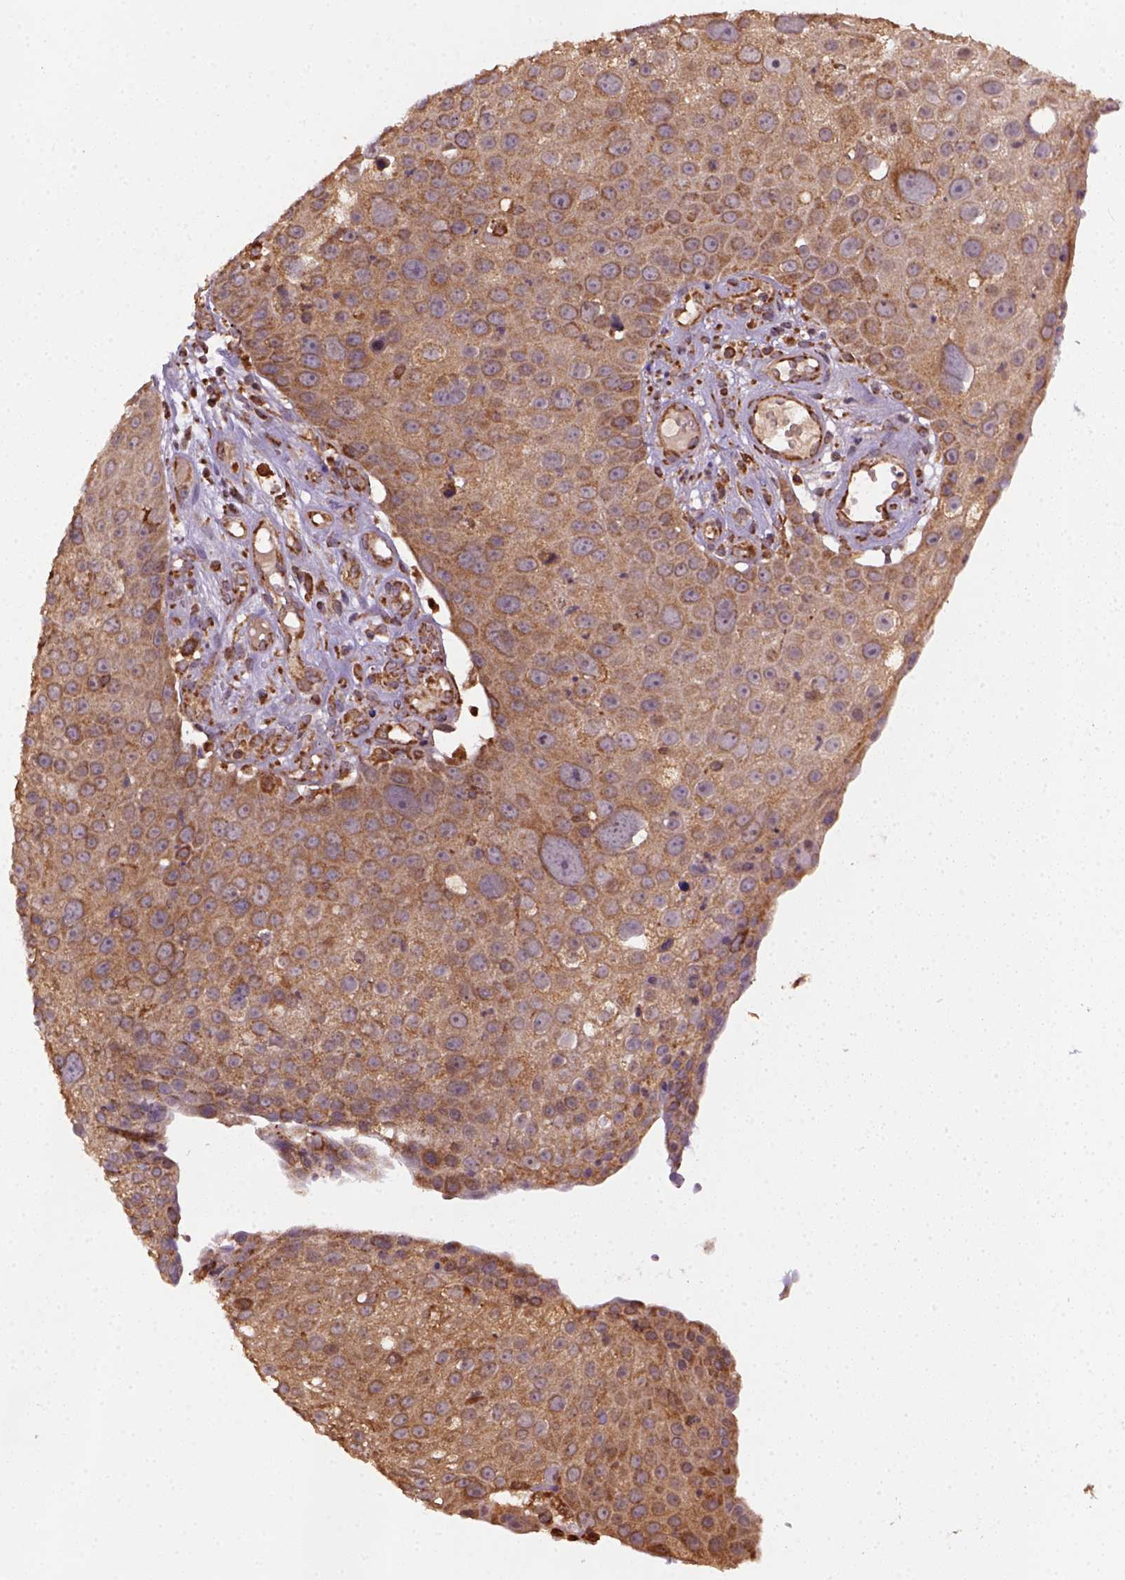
{"staining": {"intensity": "moderate", "quantity": ">75%", "location": "cytoplasmic/membranous"}, "tissue": "skin cancer", "cell_type": "Tumor cells", "image_type": "cancer", "snomed": [{"axis": "morphology", "description": "Squamous cell carcinoma, NOS"}, {"axis": "topography", "description": "Skin"}], "caption": "Human skin cancer (squamous cell carcinoma) stained for a protein (brown) displays moderate cytoplasmic/membranous positive positivity in approximately >75% of tumor cells.", "gene": "MAPK8IP3", "patient": {"sex": "male", "age": 71}}